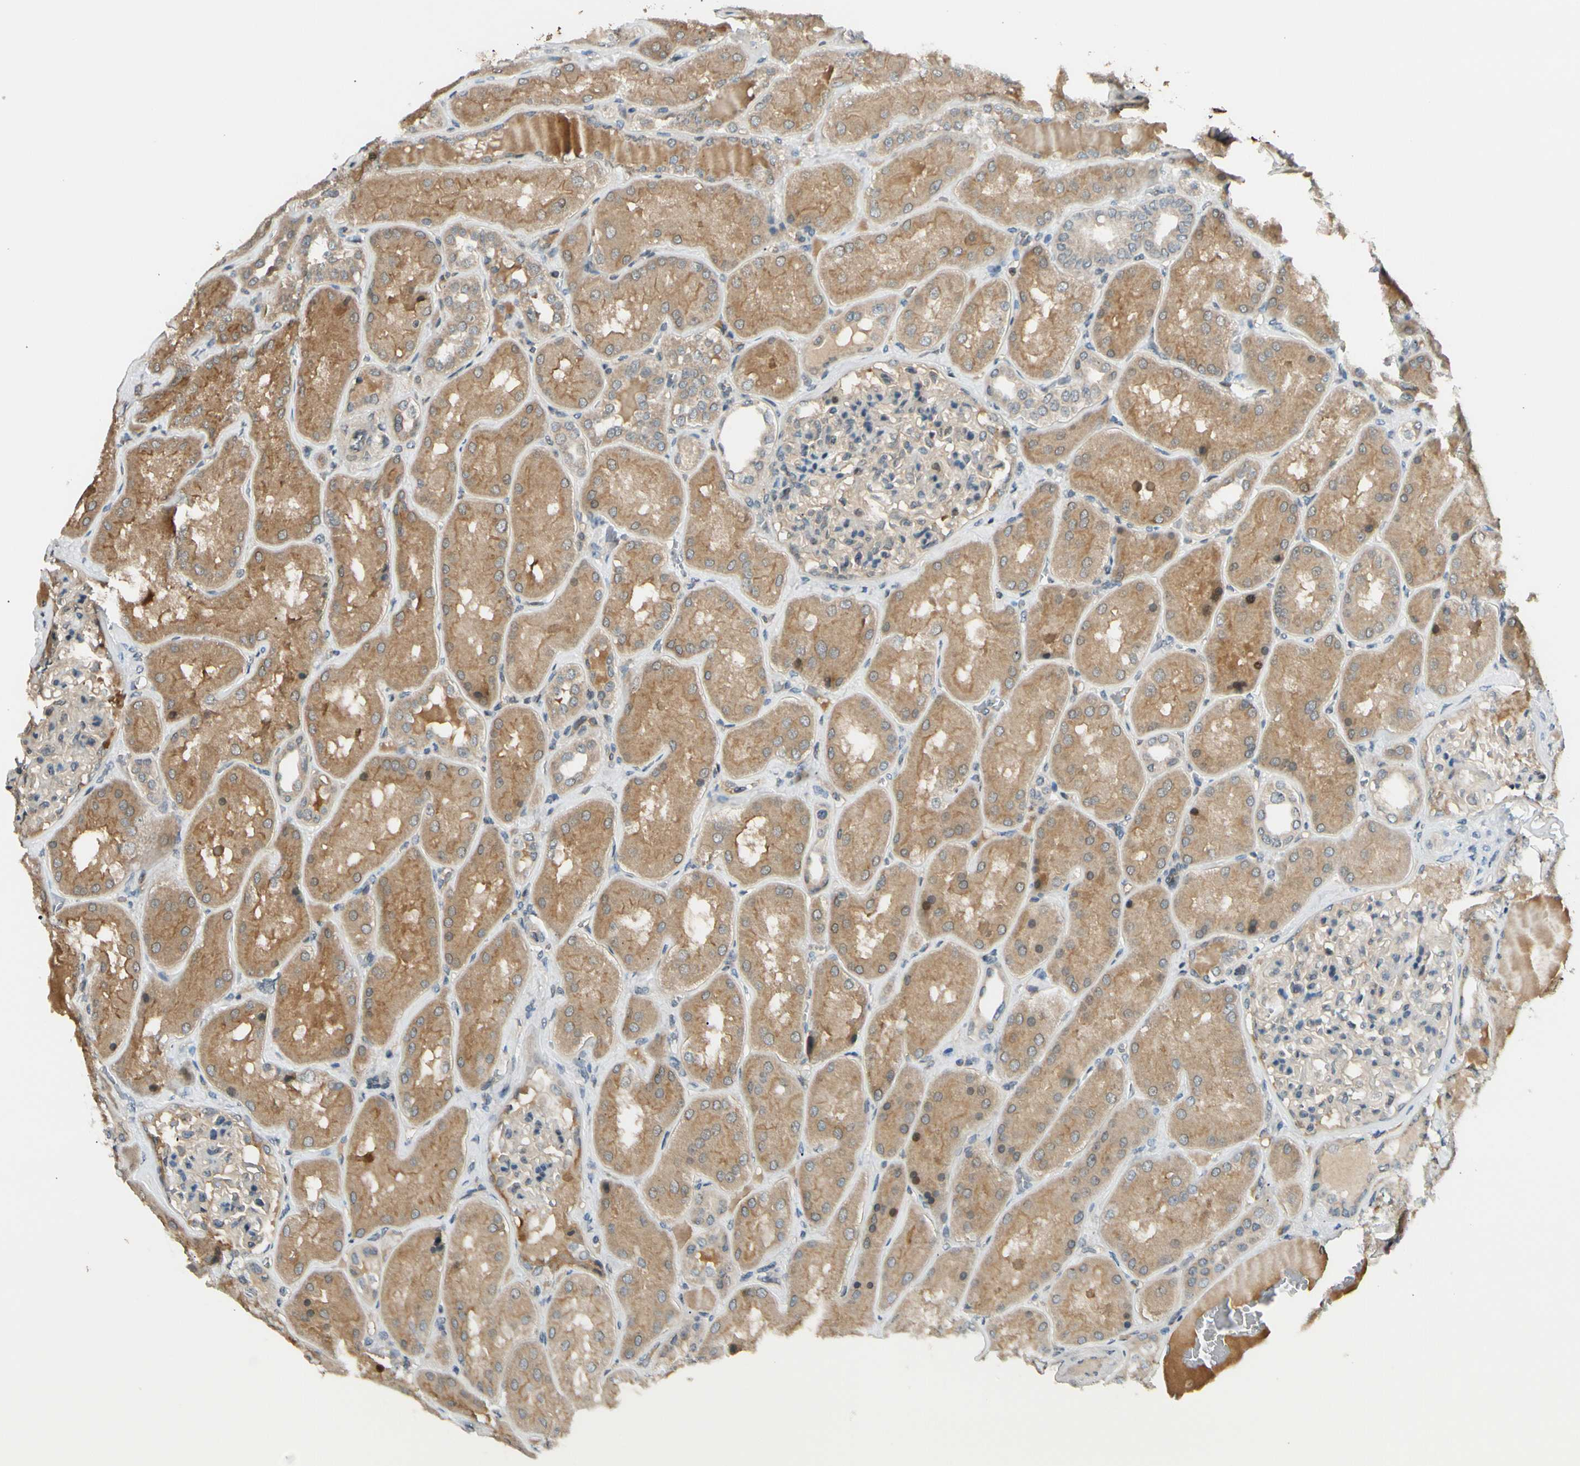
{"staining": {"intensity": "weak", "quantity": "25%-75%", "location": "cytoplasmic/membranous"}, "tissue": "kidney", "cell_type": "Cells in glomeruli", "image_type": "normal", "snomed": [{"axis": "morphology", "description": "Normal tissue, NOS"}, {"axis": "topography", "description": "Kidney"}], "caption": "IHC (DAB (3,3'-diaminobenzidine)) staining of benign human kidney demonstrates weak cytoplasmic/membranous protein expression in approximately 25%-75% of cells in glomeruli.", "gene": "FGF10", "patient": {"sex": "female", "age": 56}}